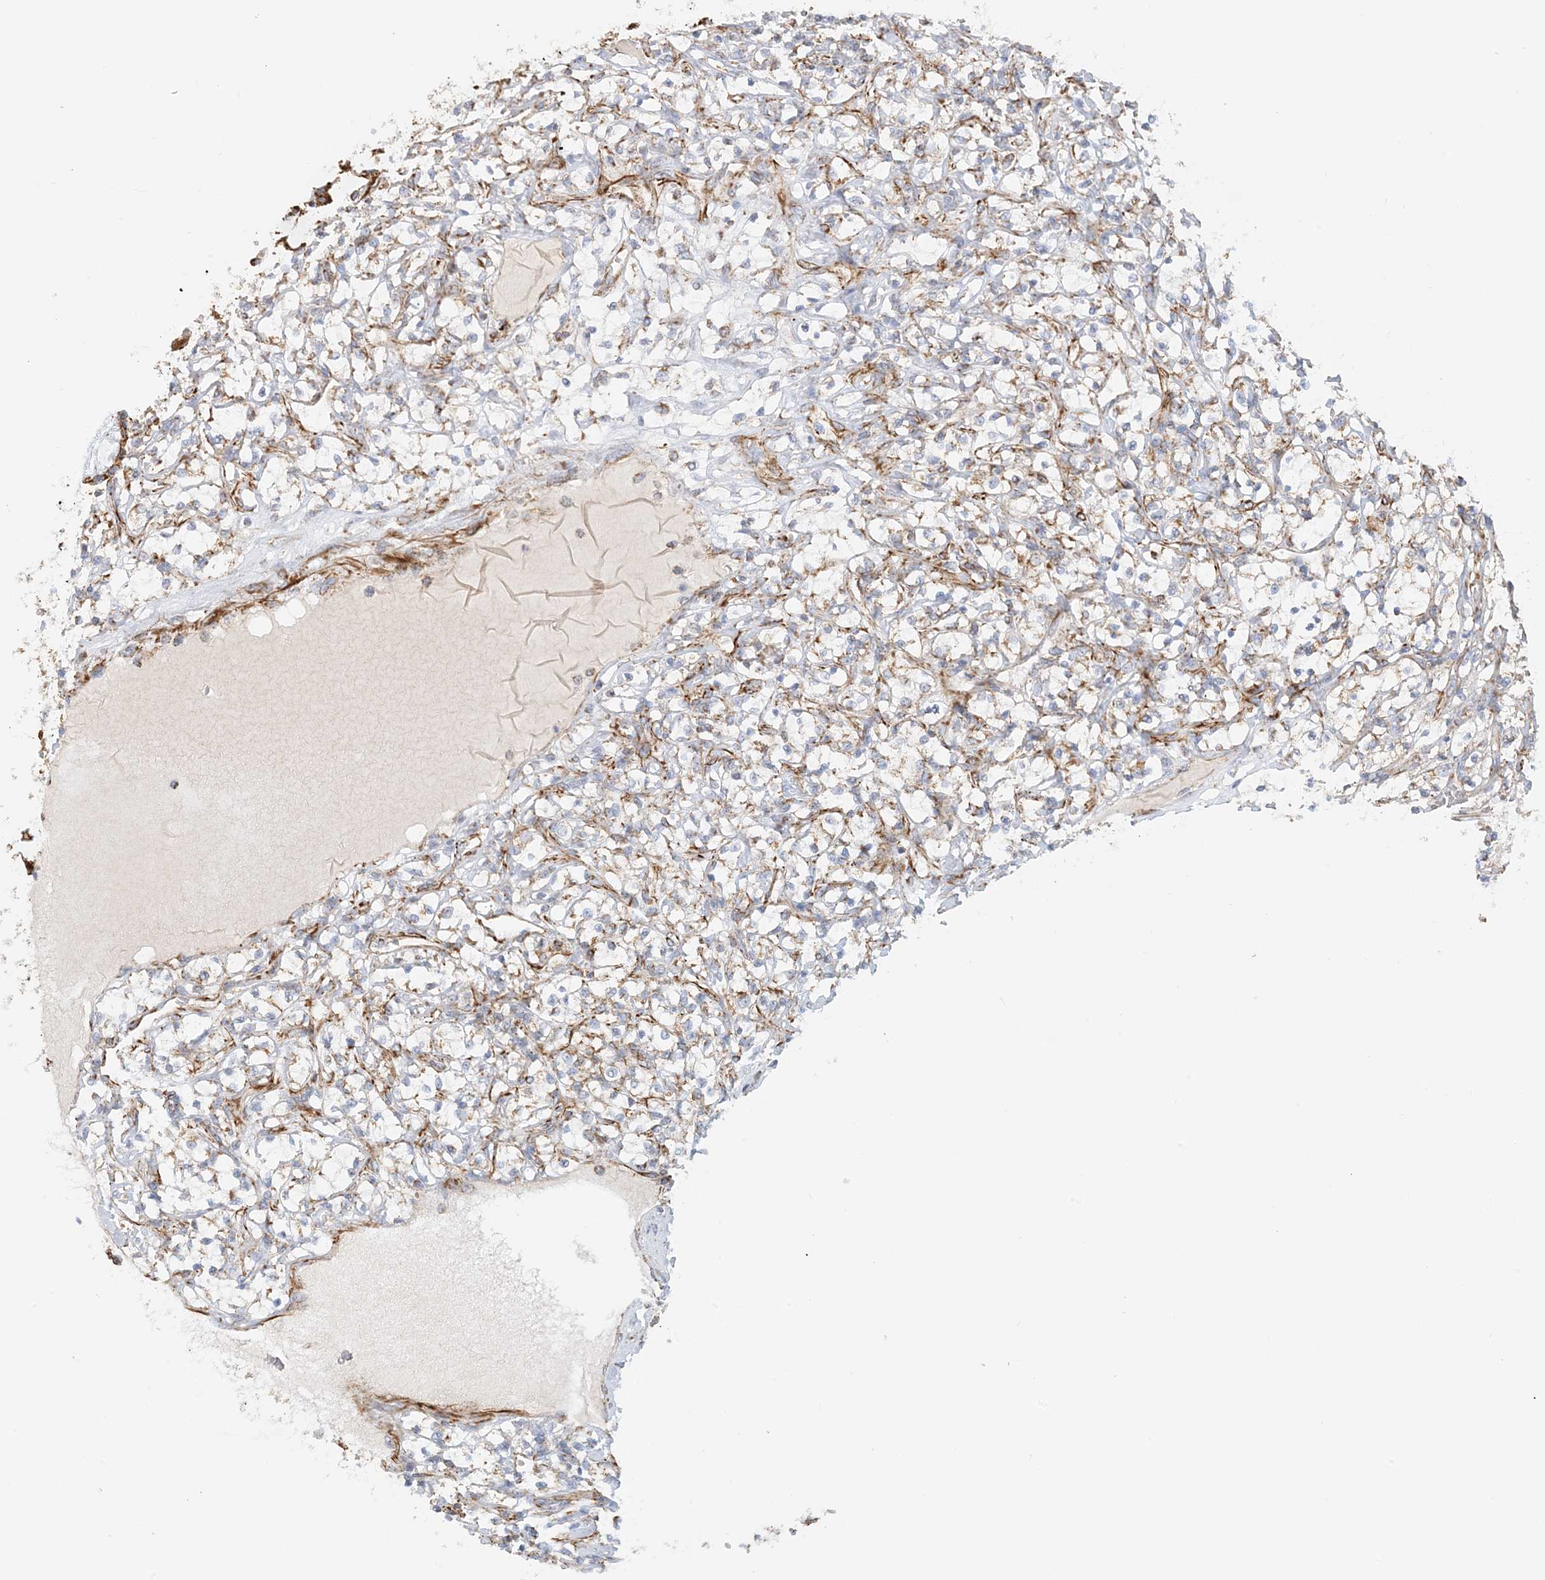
{"staining": {"intensity": "moderate", "quantity": ">75%", "location": "cytoplasmic/membranous"}, "tissue": "renal cancer", "cell_type": "Tumor cells", "image_type": "cancer", "snomed": [{"axis": "morphology", "description": "Adenocarcinoma, NOS"}, {"axis": "topography", "description": "Kidney"}], "caption": "Protein staining by immunohistochemistry displays moderate cytoplasmic/membranous positivity in approximately >75% of tumor cells in renal cancer (adenocarcinoma).", "gene": "COA3", "patient": {"sex": "female", "age": 69}}